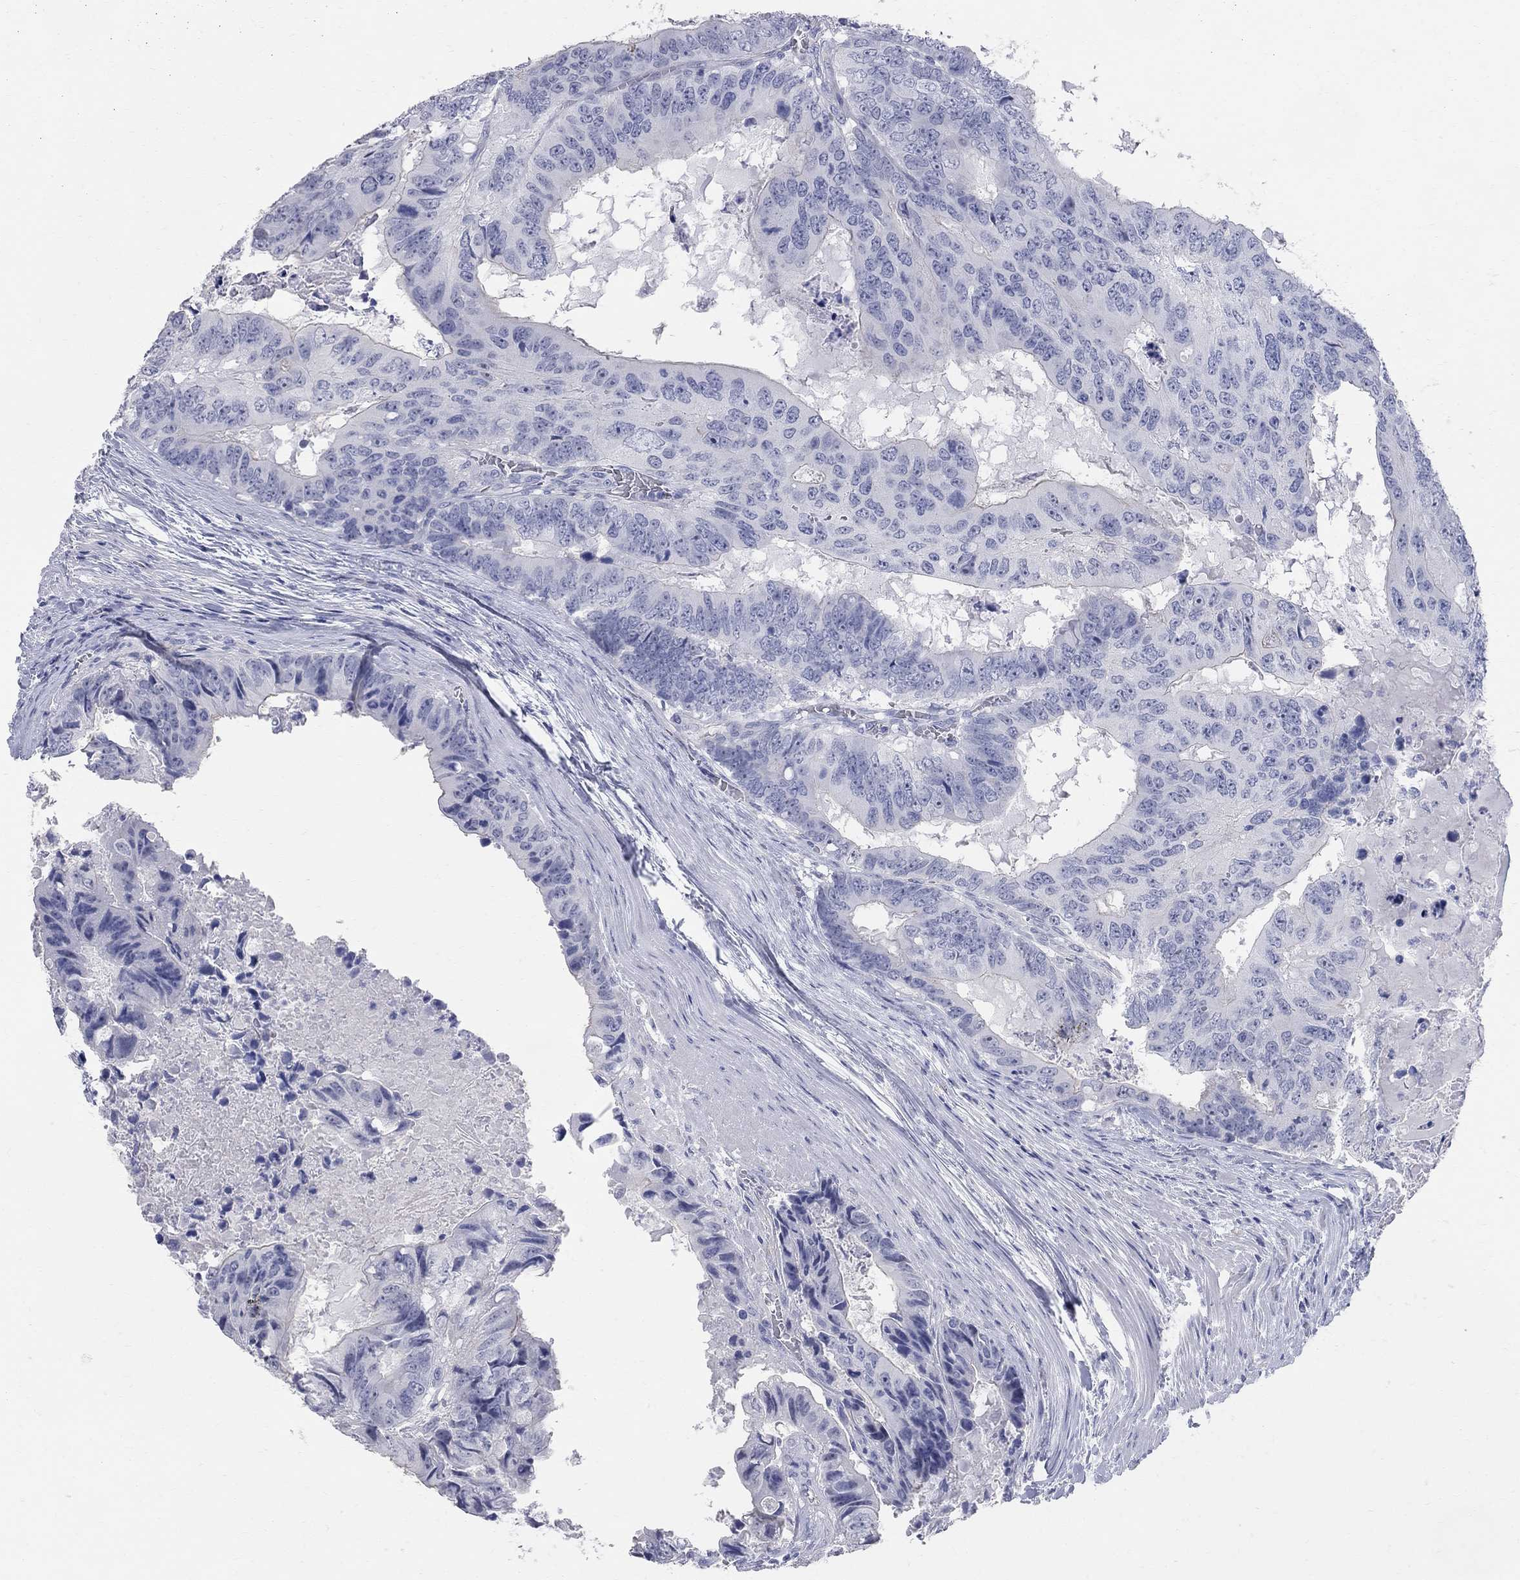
{"staining": {"intensity": "moderate", "quantity": "<25%", "location": "cytoplasmic/membranous"}, "tissue": "colorectal cancer", "cell_type": "Tumor cells", "image_type": "cancer", "snomed": [{"axis": "morphology", "description": "Adenocarcinoma, NOS"}, {"axis": "topography", "description": "Colon"}], "caption": "Brown immunohistochemical staining in human colorectal adenocarcinoma reveals moderate cytoplasmic/membranous expression in approximately <25% of tumor cells.", "gene": "AOX1", "patient": {"sex": "male", "age": 79}}